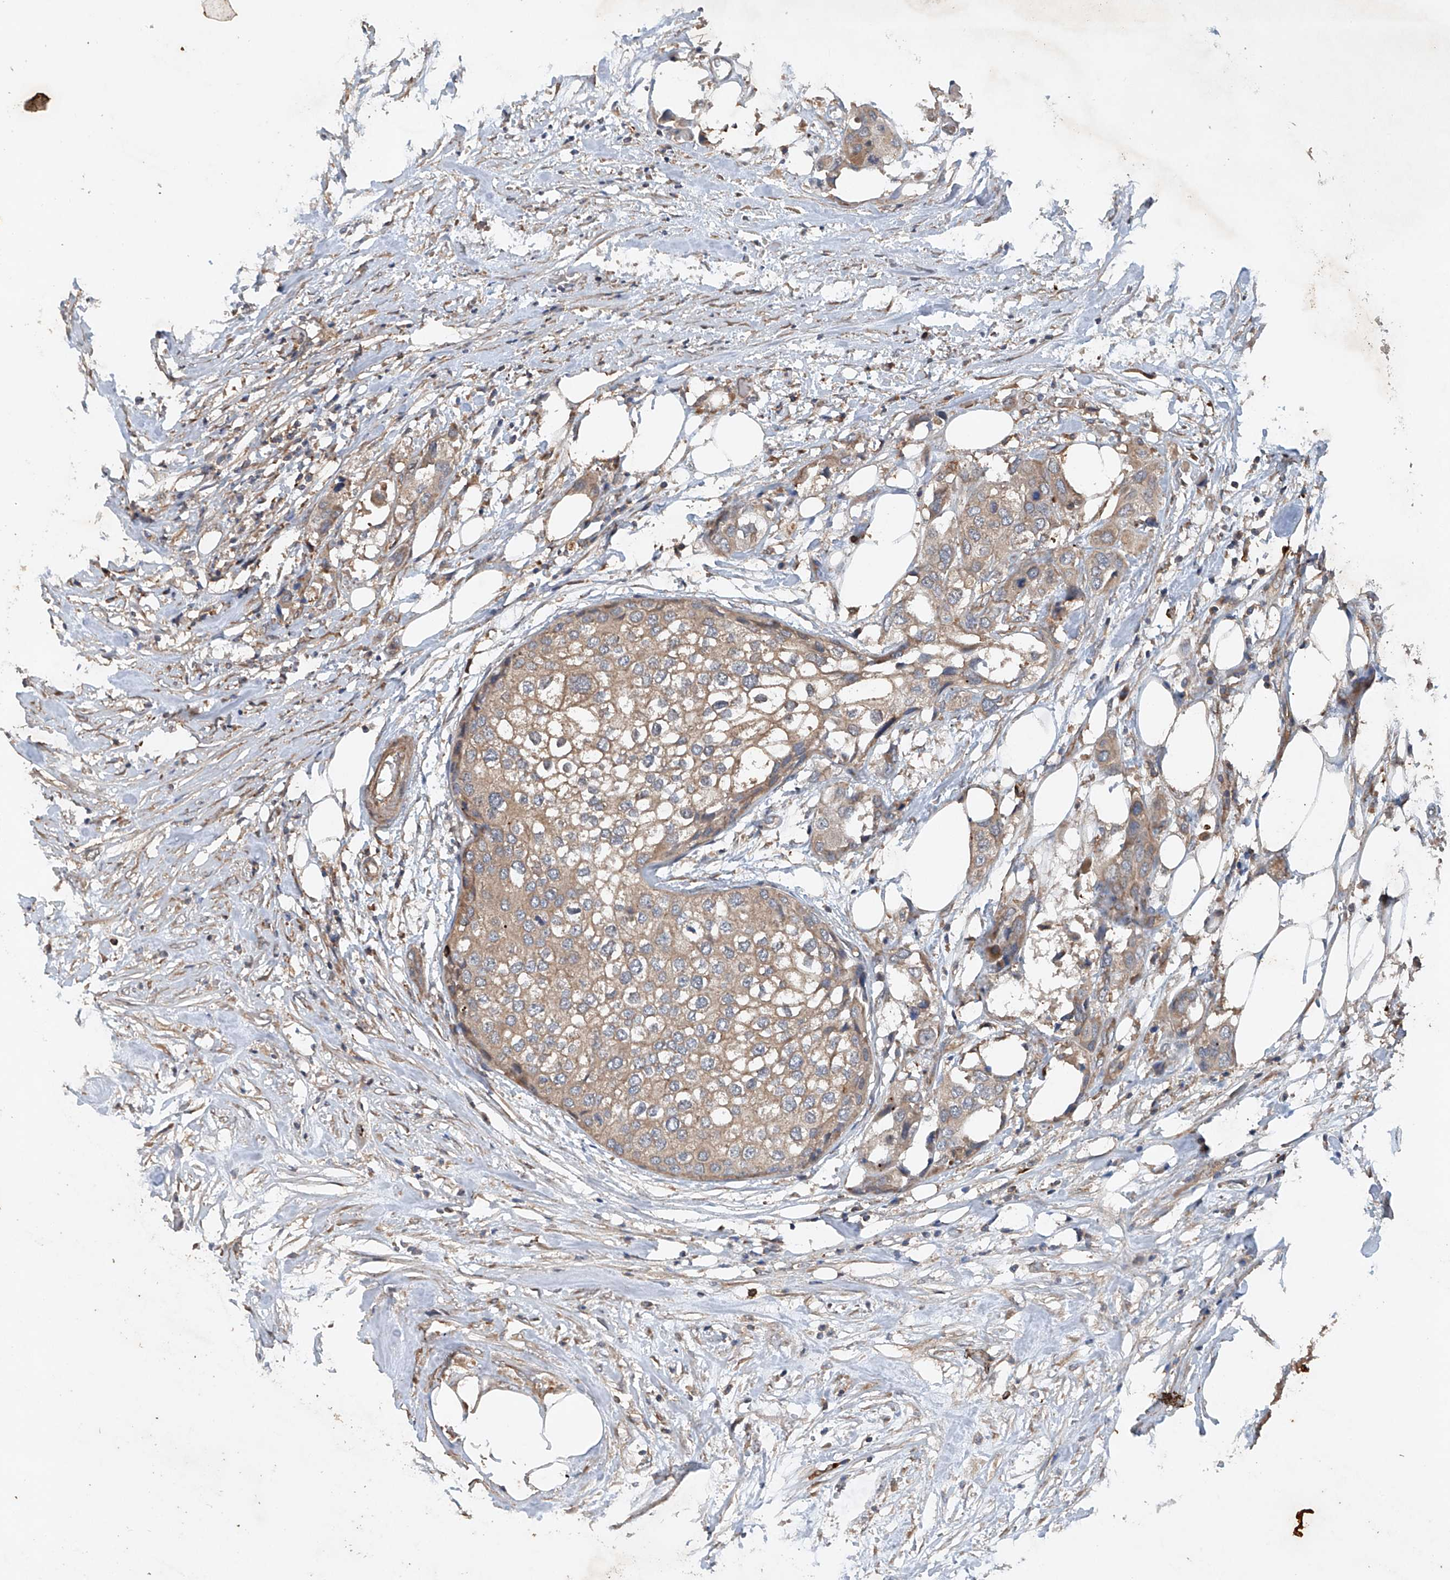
{"staining": {"intensity": "moderate", "quantity": ">75%", "location": "cytoplasmic/membranous"}, "tissue": "urothelial cancer", "cell_type": "Tumor cells", "image_type": "cancer", "snomed": [{"axis": "morphology", "description": "Urothelial carcinoma, High grade"}, {"axis": "topography", "description": "Urinary bladder"}], "caption": "An immunohistochemistry histopathology image of tumor tissue is shown. Protein staining in brown labels moderate cytoplasmic/membranous positivity in urothelial cancer within tumor cells. The staining is performed using DAB (3,3'-diaminobenzidine) brown chromogen to label protein expression. The nuclei are counter-stained blue using hematoxylin.", "gene": "CEP85L", "patient": {"sex": "male", "age": 64}}